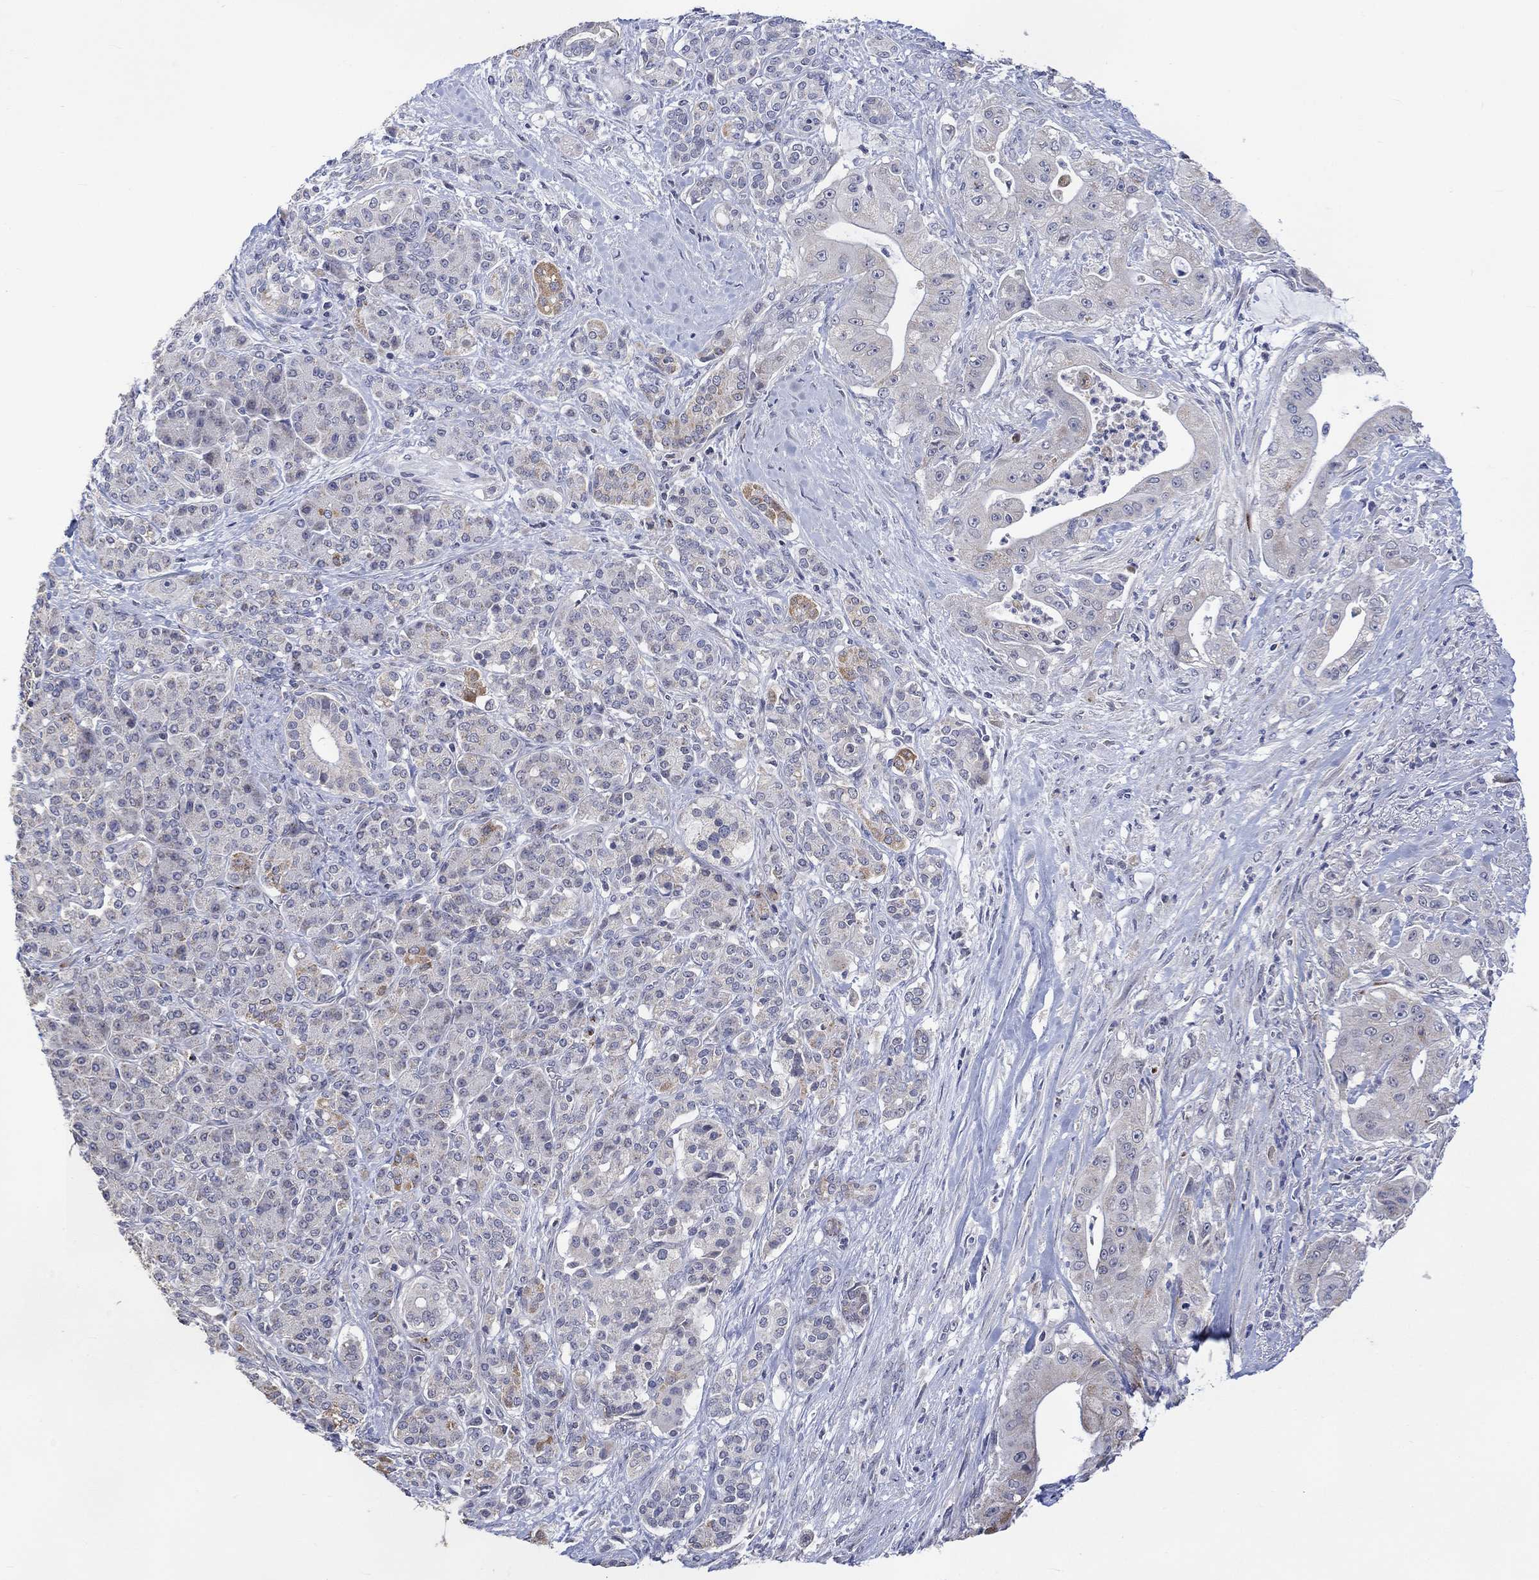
{"staining": {"intensity": "negative", "quantity": "none", "location": "none"}, "tissue": "pancreatic cancer", "cell_type": "Tumor cells", "image_type": "cancer", "snomed": [{"axis": "morphology", "description": "Normal tissue, NOS"}, {"axis": "morphology", "description": "Inflammation, NOS"}, {"axis": "morphology", "description": "Adenocarcinoma, NOS"}, {"axis": "topography", "description": "Pancreas"}], "caption": "The immunohistochemistry (IHC) micrograph has no significant positivity in tumor cells of pancreatic cancer tissue. (Brightfield microscopy of DAB (3,3'-diaminobenzidine) immunohistochemistry (IHC) at high magnification).", "gene": "SLC48A1", "patient": {"sex": "male", "age": 57}}